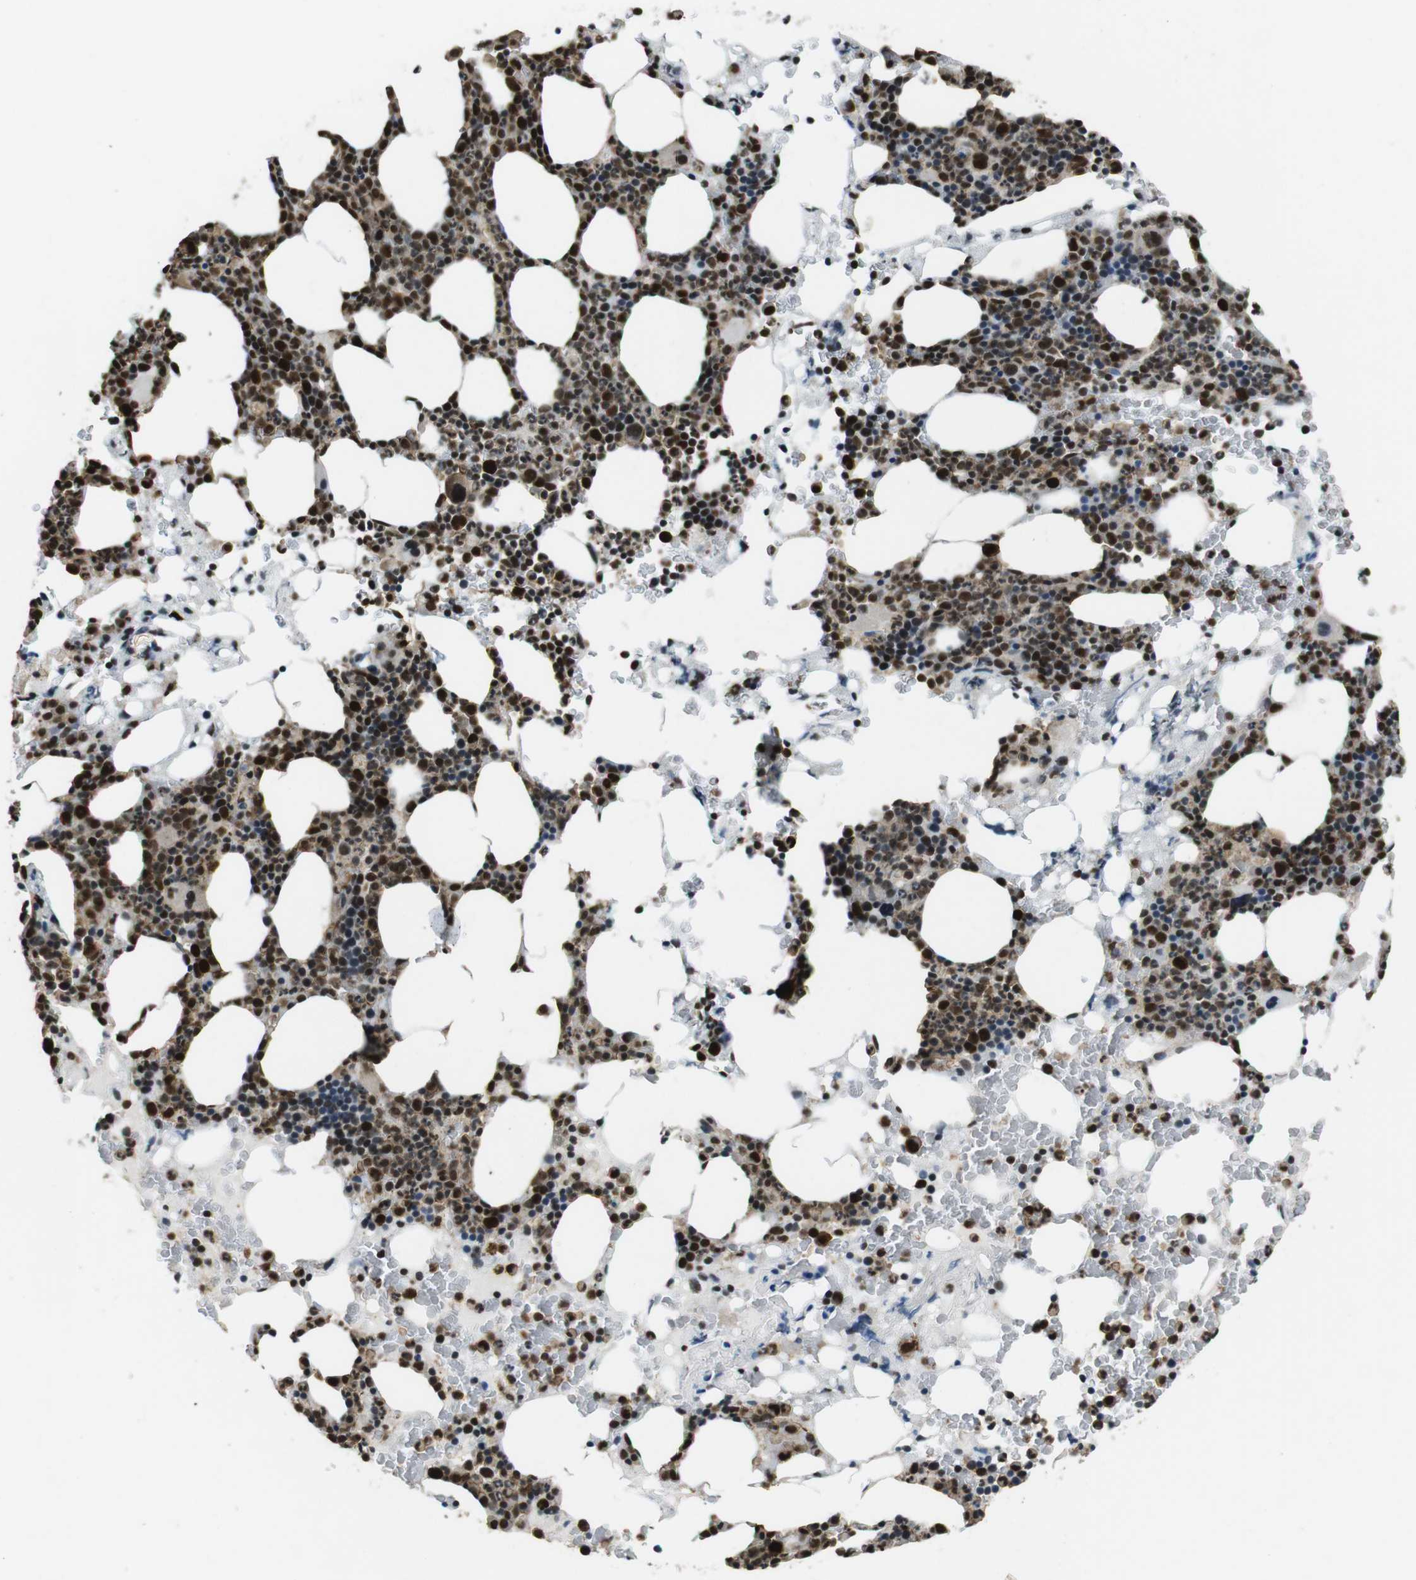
{"staining": {"intensity": "strong", "quantity": ">75%", "location": "nuclear"}, "tissue": "bone marrow", "cell_type": "Hematopoietic cells", "image_type": "normal", "snomed": [{"axis": "morphology", "description": "Normal tissue, NOS"}, {"axis": "morphology", "description": "Inflammation, NOS"}, {"axis": "topography", "description": "Bone marrow"}], "caption": "The histopathology image displays immunohistochemical staining of benign bone marrow. There is strong nuclear expression is identified in about >75% of hematopoietic cells.", "gene": "CSNK2B", "patient": {"sex": "female", "age": 84}}